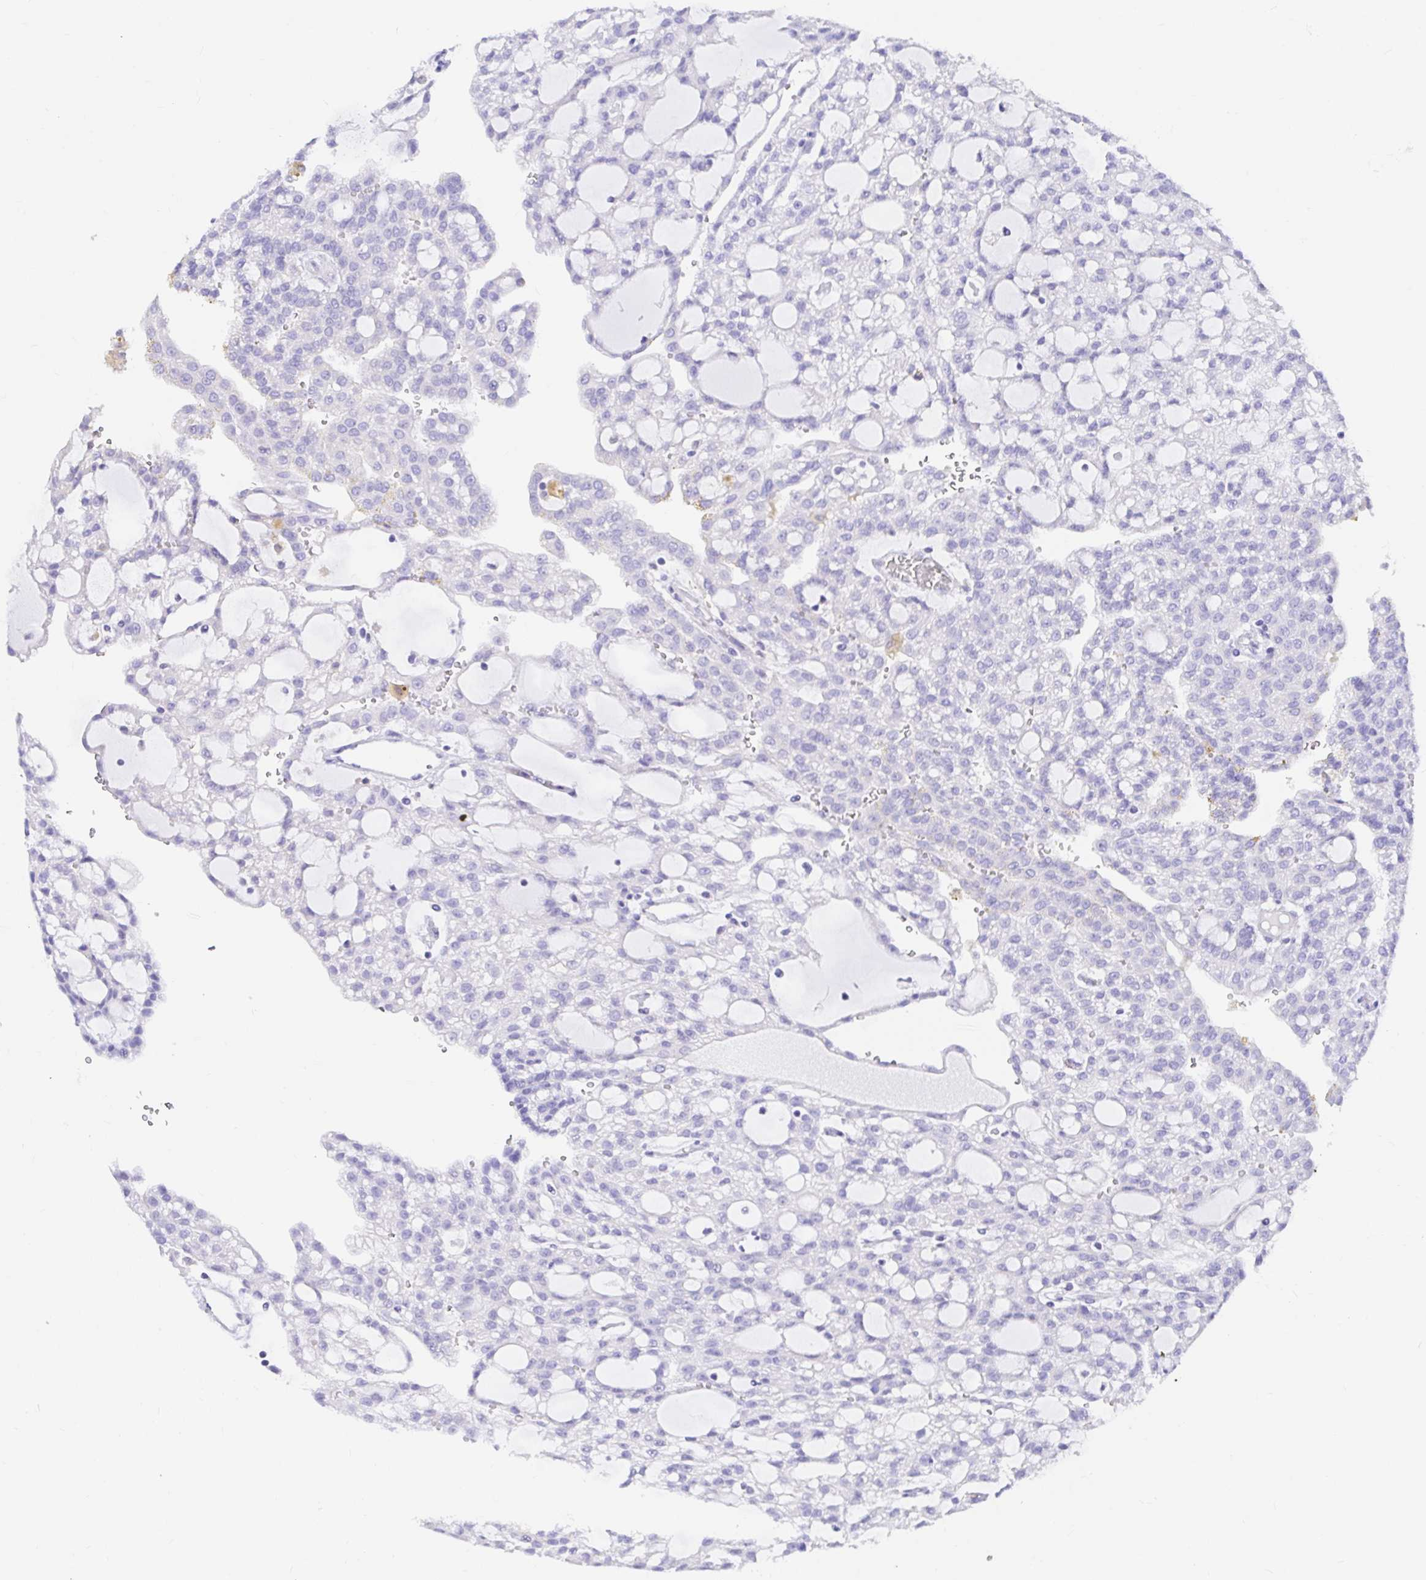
{"staining": {"intensity": "negative", "quantity": "none", "location": "none"}, "tissue": "renal cancer", "cell_type": "Tumor cells", "image_type": "cancer", "snomed": [{"axis": "morphology", "description": "Adenocarcinoma, NOS"}, {"axis": "topography", "description": "Kidney"}], "caption": "This micrograph is of renal cancer (adenocarcinoma) stained with immunohistochemistry (IHC) to label a protein in brown with the nuclei are counter-stained blue. There is no staining in tumor cells.", "gene": "BACE2", "patient": {"sex": "male", "age": 63}}